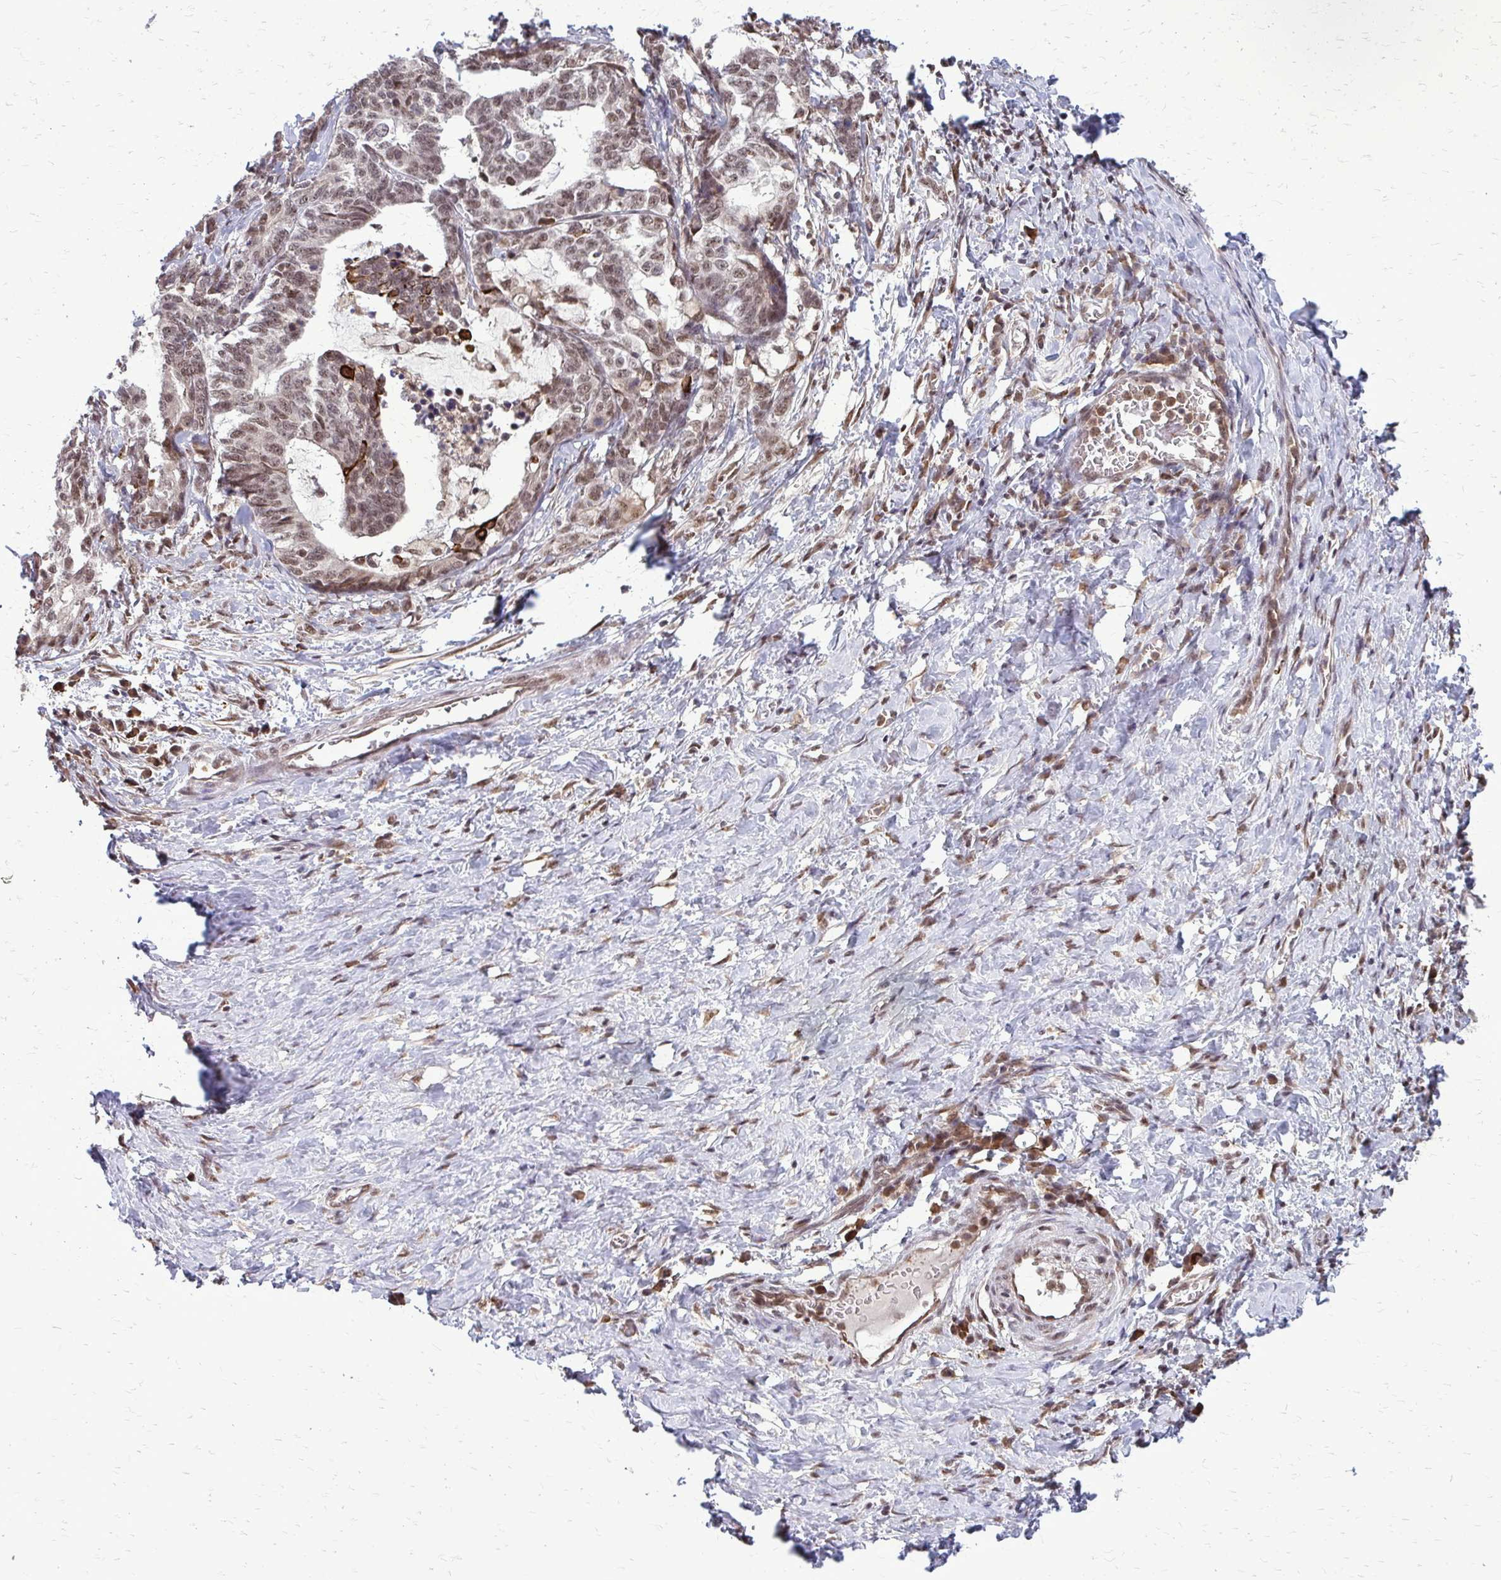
{"staining": {"intensity": "moderate", "quantity": "25%-75%", "location": "nuclear"}, "tissue": "stomach cancer", "cell_type": "Tumor cells", "image_type": "cancer", "snomed": [{"axis": "morphology", "description": "Normal tissue, NOS"}, {"axis": "morphology", "description": "Adenocarcinoma, NOS"}, {"axis": "topography", "description": "Stomach"}], "caption": "Protein expression by IHC exhibits moderate nuclear expression in approximately 25%-75% of tumor cells in stomach adenocarcinoma. The staining was performed using DAB to visualize the protein expression in brown, while the nuclei were stained in blue with hematoxylin (Magnification: 20x).", "gene": "HDAC3", "patient": {"sex": "female", "age": 64}}